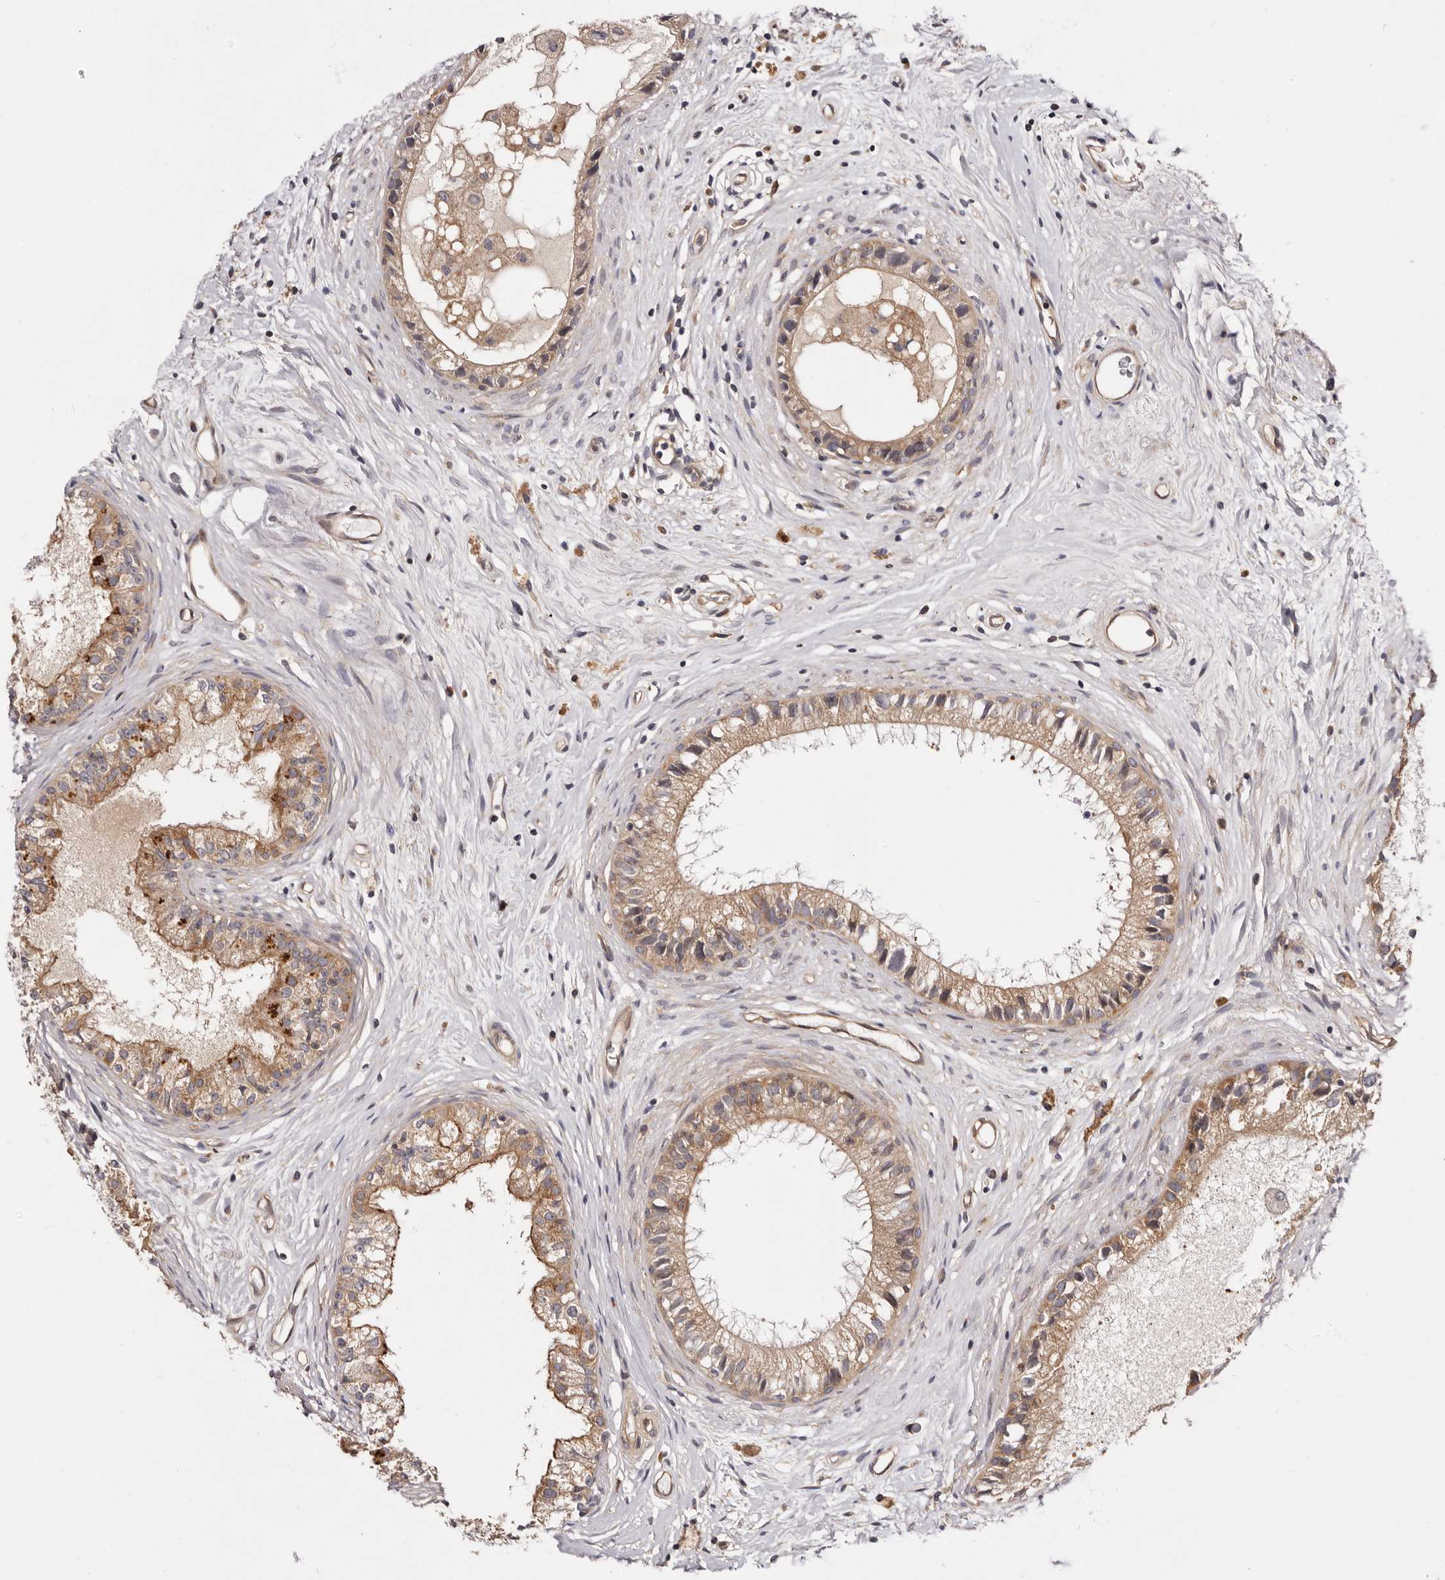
{"staining": {"intensity": "moderate", "quantity": ">75%", "location": "cytoplasmic/membranous"}, "tissue": "epididymis", "cell_type": "Glandular cells", "image_type": "normal", "snomed": [{"axis": "morphology", "description": "Normal tissue, NOS"}, {"axis": "topography", "description": "Epididymis"}], "caption": "The image demonstrates immunohistochemical staining of unremarkable epididymis. There is moderate cytoplasmic/membranous staining is identified in approximately >75% of glandular cells. The staining is performed using DAB (3,3'-diaminobenzidine) brown chromogen to label protein expression. The nuclei are counter-stained blue using hematoxylin.", "gene": "PANK4", "patient": {"sex": "male", "age": 80}}